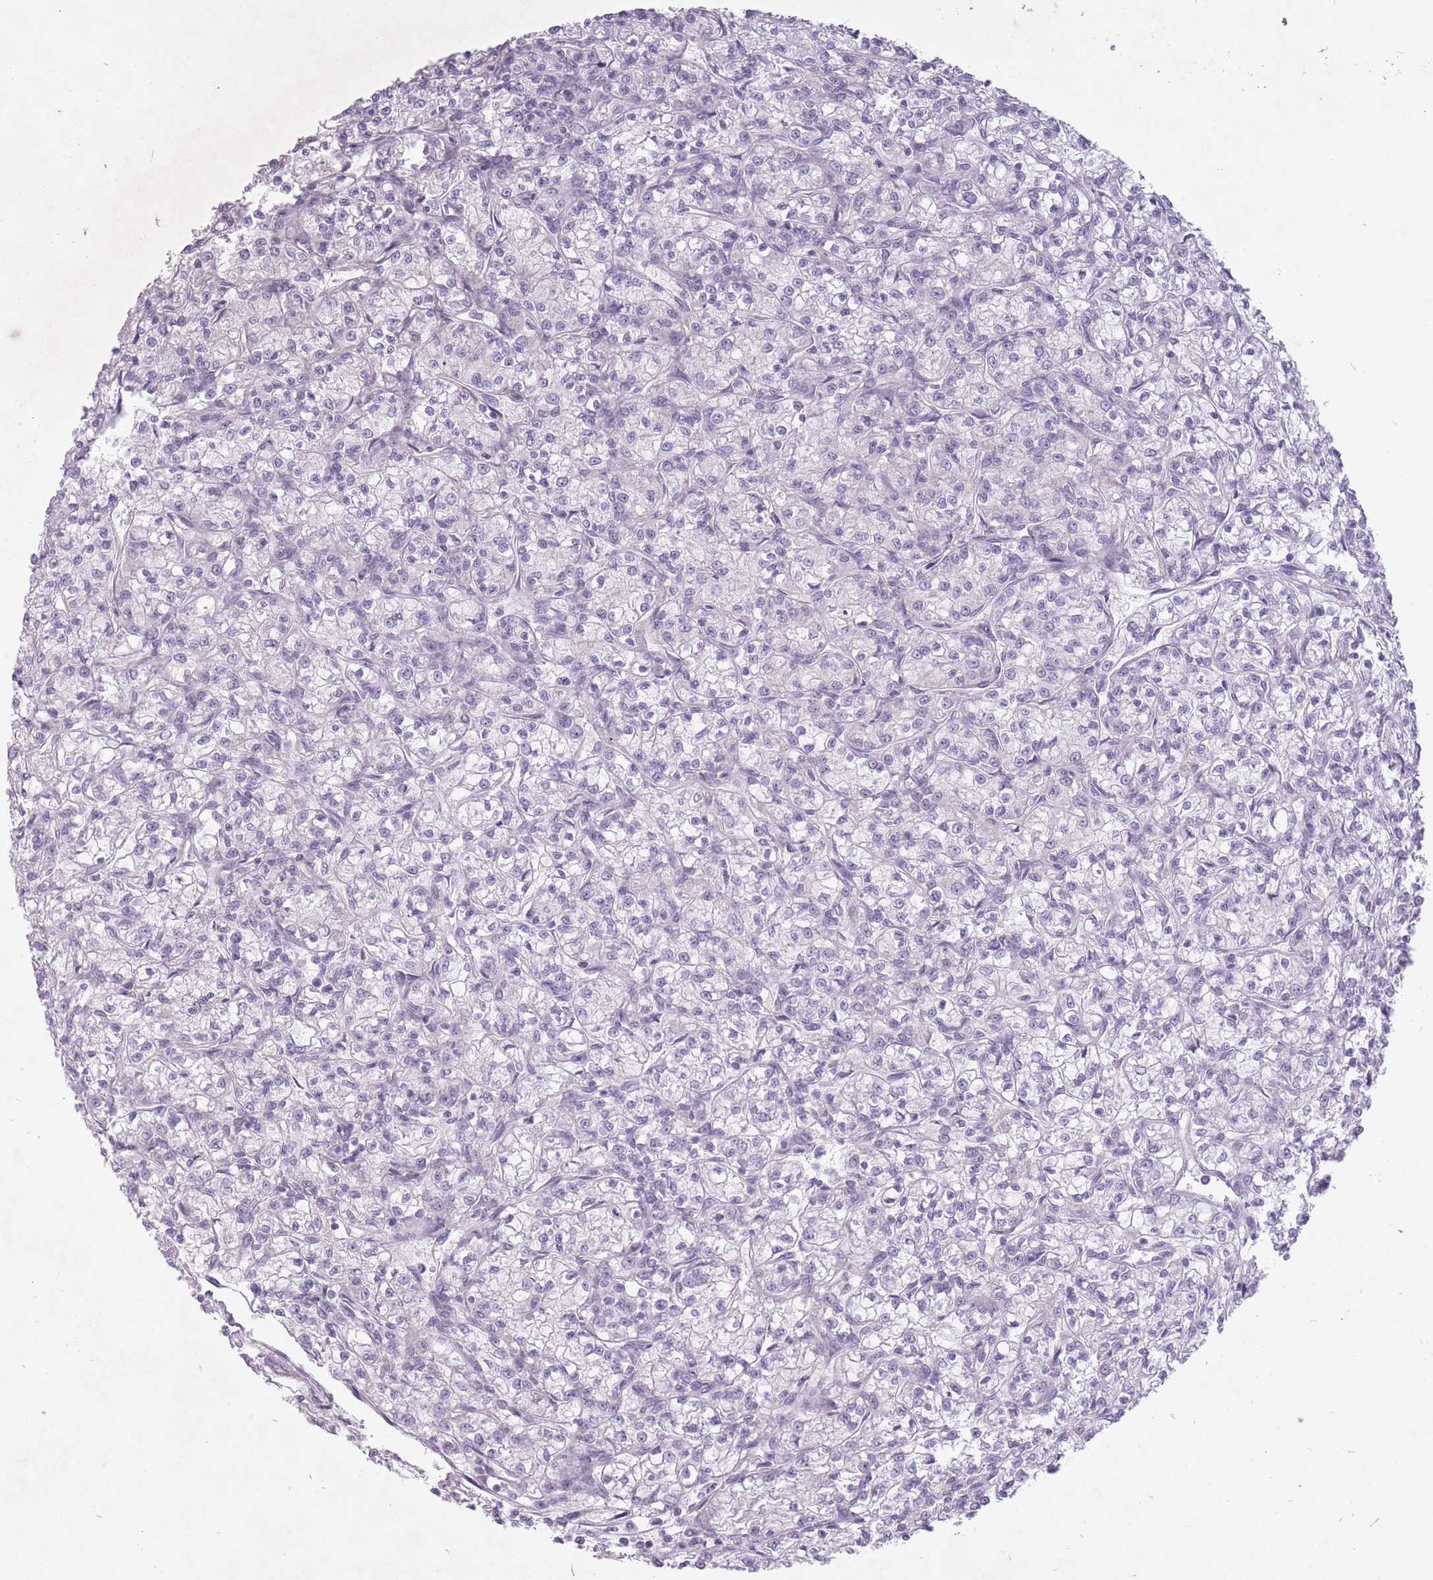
{"staining": {"intensity": "negative", "quantity": "none", "location": "none"}, "tissue": "renal cancer", "cell_type": "Tumor cells", "image_type": "cancer", "snomed": [{"axis": "morphology", "description": "Adenocarcinoma, NOS"}, {"axis": "topography", "description": "Kidney"}], "caption": "DAB immunohistochemical staining of human renal cancer shows no significant positivity in tumor cells.", "gene": "FAM43B", "patient": {"sex": "female", "age": 59}}